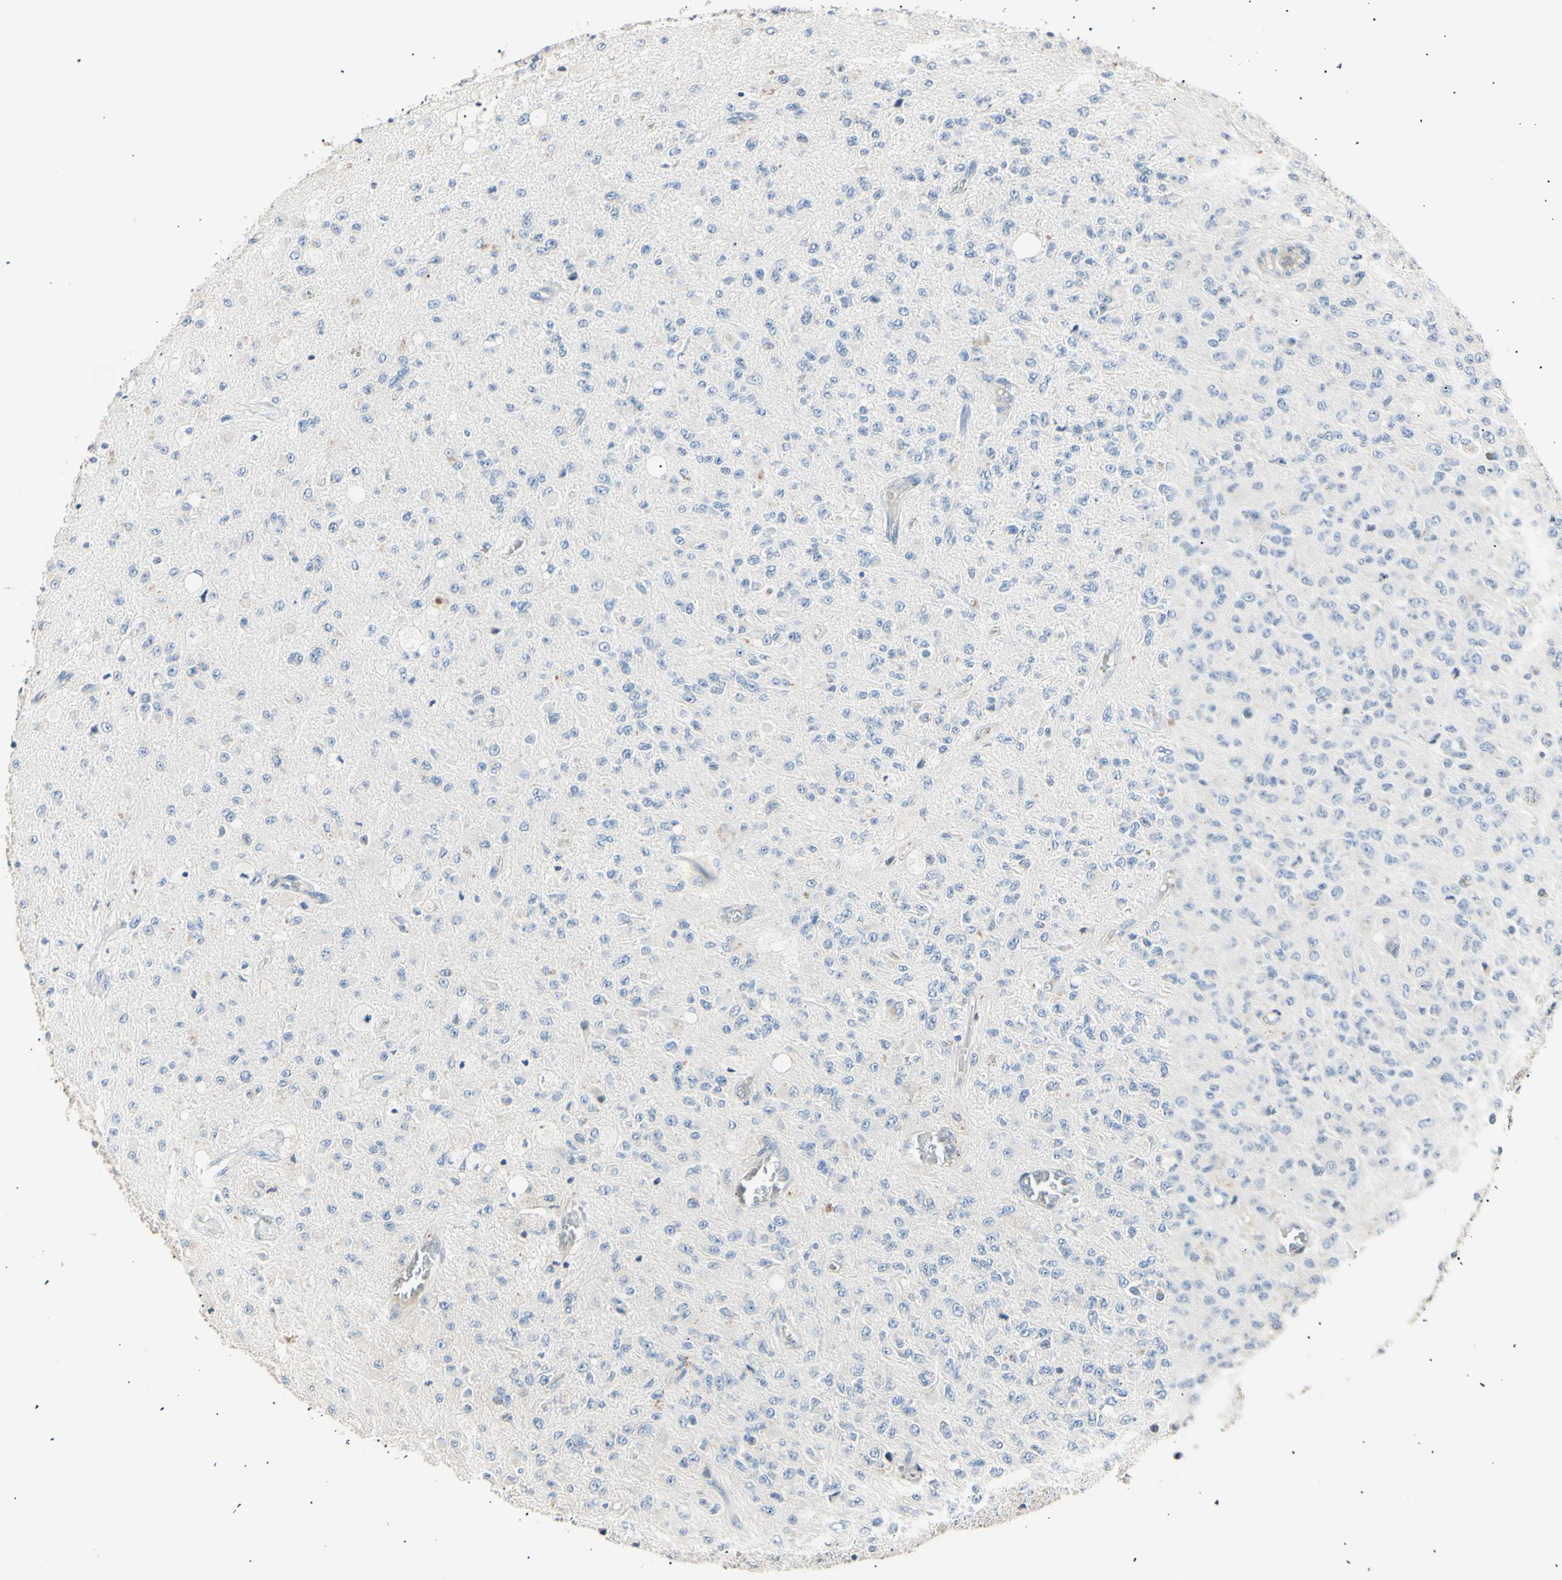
{"staining": {"intensity": "negative", "quantity": "none", "location": "none"}, "tissue": "glioma", "cell_type": "Tumor cells", "image_type": "cancer", "snomed": [{"axis": "morphology", "description": "Glioma, malignant, High grade"}, {"axis": "topography", "description": "pancreas cauda"}], "caption": "Protein analysis of glioma demonstrates no significant positivity in tumor cells.", "gene": "LDLR", "patient": {"sex": "male", "age": 60}}